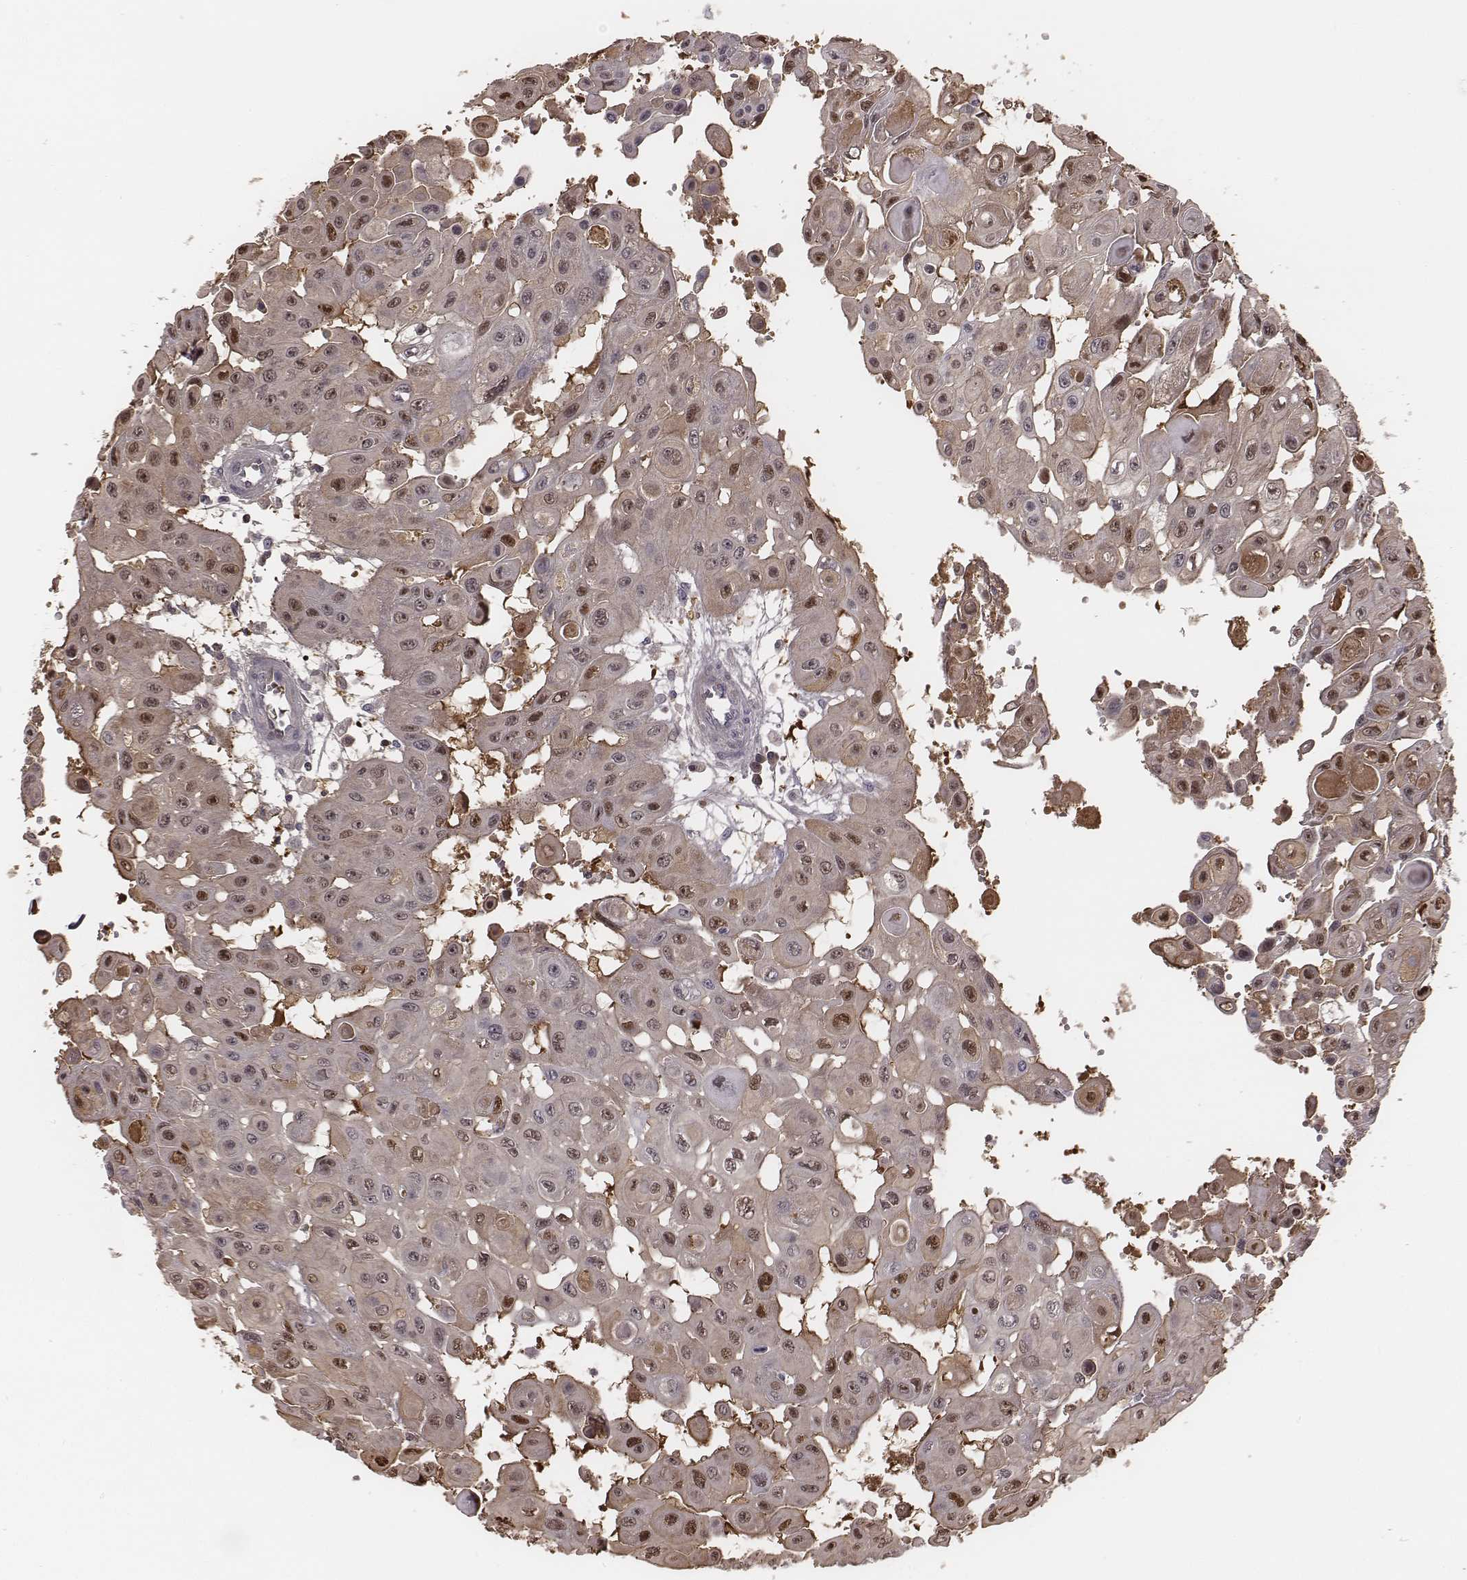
{"staining": {"intensity": "weak", "quantity": ">75%", "location": "cytoplasmic/membranous"}, "tissue": "head and neck cancer", "cell_type": "Tumor cells", "image_type": "cancer", "snomed": [{"axis": "morphology", "description": "Adenocarcinoma, NOS"}, {"axis": "topography", "description": "Head-Neck"}], "caption": "This is a micrograph of immunohistochemistry (IHC) staining of head and neck cancer (adenocarcinoma), which shows weak staining in the cytoplasmic/membranous of tumor cells.", "gene": "TLX3", "patient": {"sex": "male", "age": 73}}